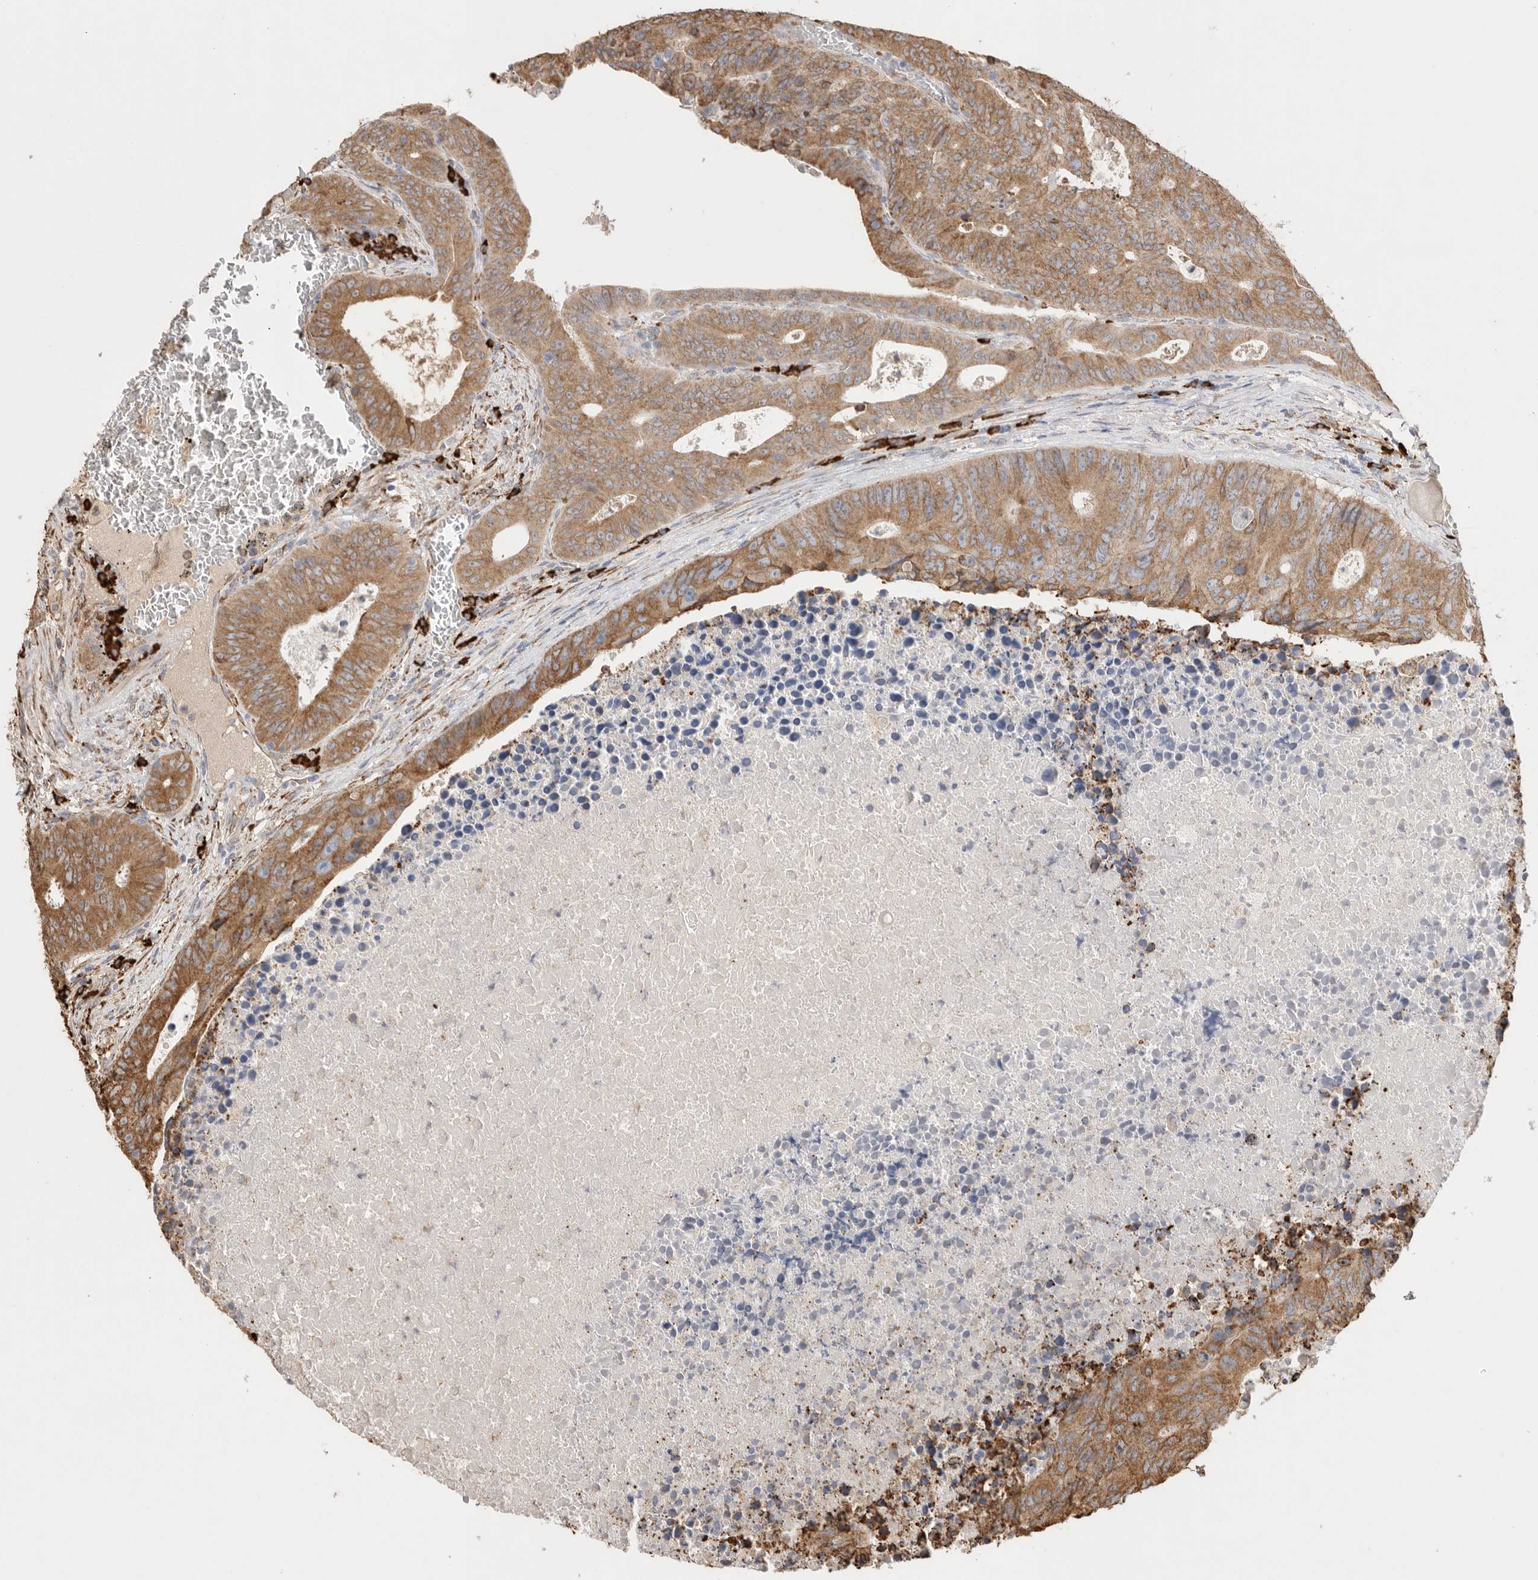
{"staining": {"intensity": "moderate", "quantity": ">75%", "location": "cytoplasmic/membranous"}, "tissue": "colorectal cancer", "cell_type": "Tumor cells", "image_type": "cancer", "snomed": [{"axis": "morphology", "description": "Adenocarcinoma, NOS"}, {"axis": "topography", "description": "Colon"}], "caption": "Adenocarcinoma (colorectal) tissue exhibits moderate cytoplasmic/membranous expression in about >75% of tumor cells (DAB (3,3'-diaminobenzidine) IHC with brightfield microscopy, high magnification).", "gene": "BLOC1S5", "patient": {"sex": "male", "age": 87}}